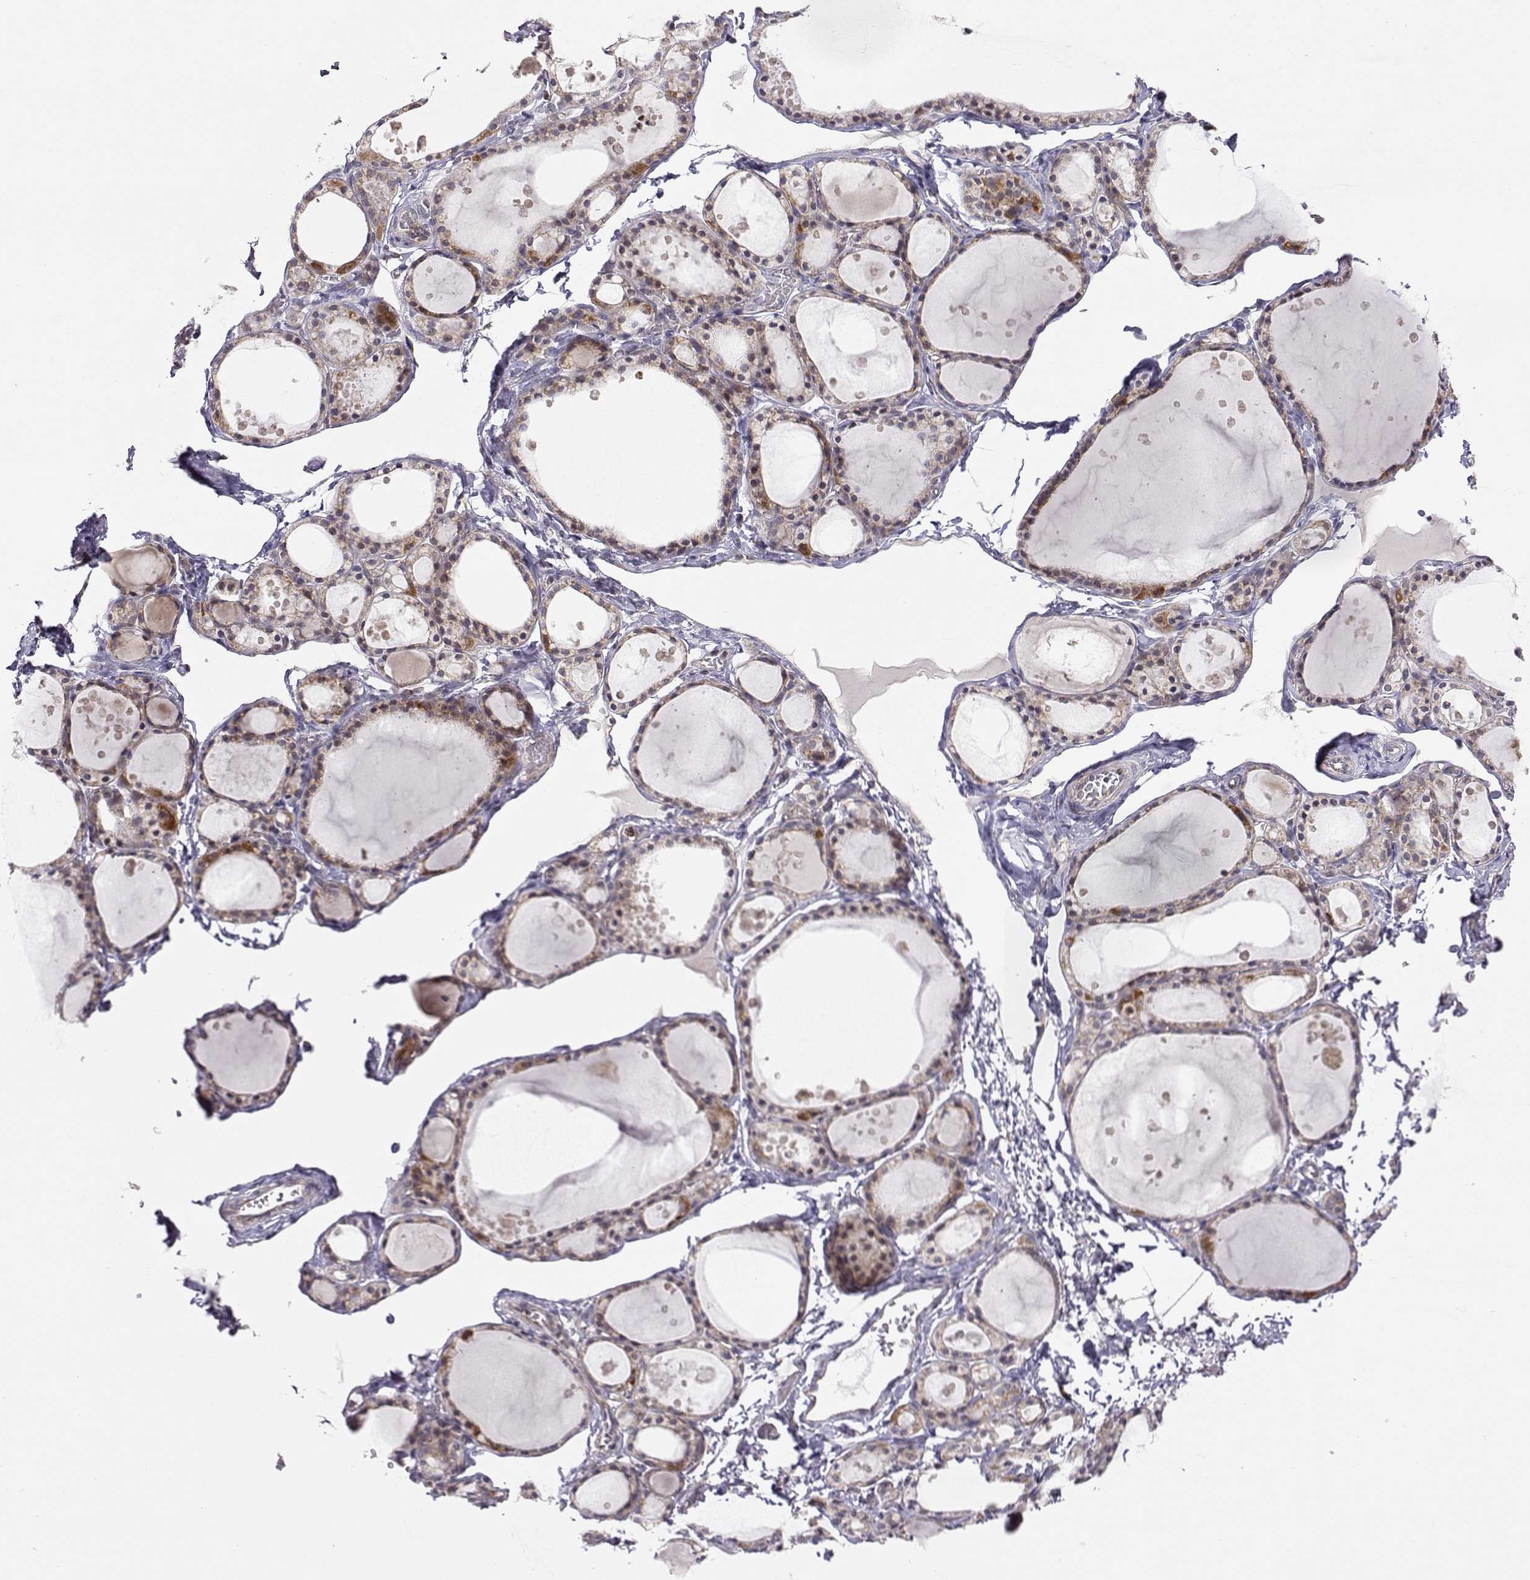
{"staining": {"intensity": "weak", "quantity": ">75%", "location": "cytoplasmic/membranous"}, "tissue": "thyroid gland", "cell_type": "Glandular cells", "image_type": "normal", "snomed": [{"axis": "morphology", "description": "Normal tissue, NOS"}, {"axis": "topography", "description": "Thyroid gland"}], "caption": "A histopathology image of thyroid gland stained for a protein shows weak cytoplasmic/membranous brown staining in glandular cells. Ihc stains the protein of interest in brown and the nuclei are stained blue.", "gene": "EXOG", "patient": {"sex": "male", "age": 68}}